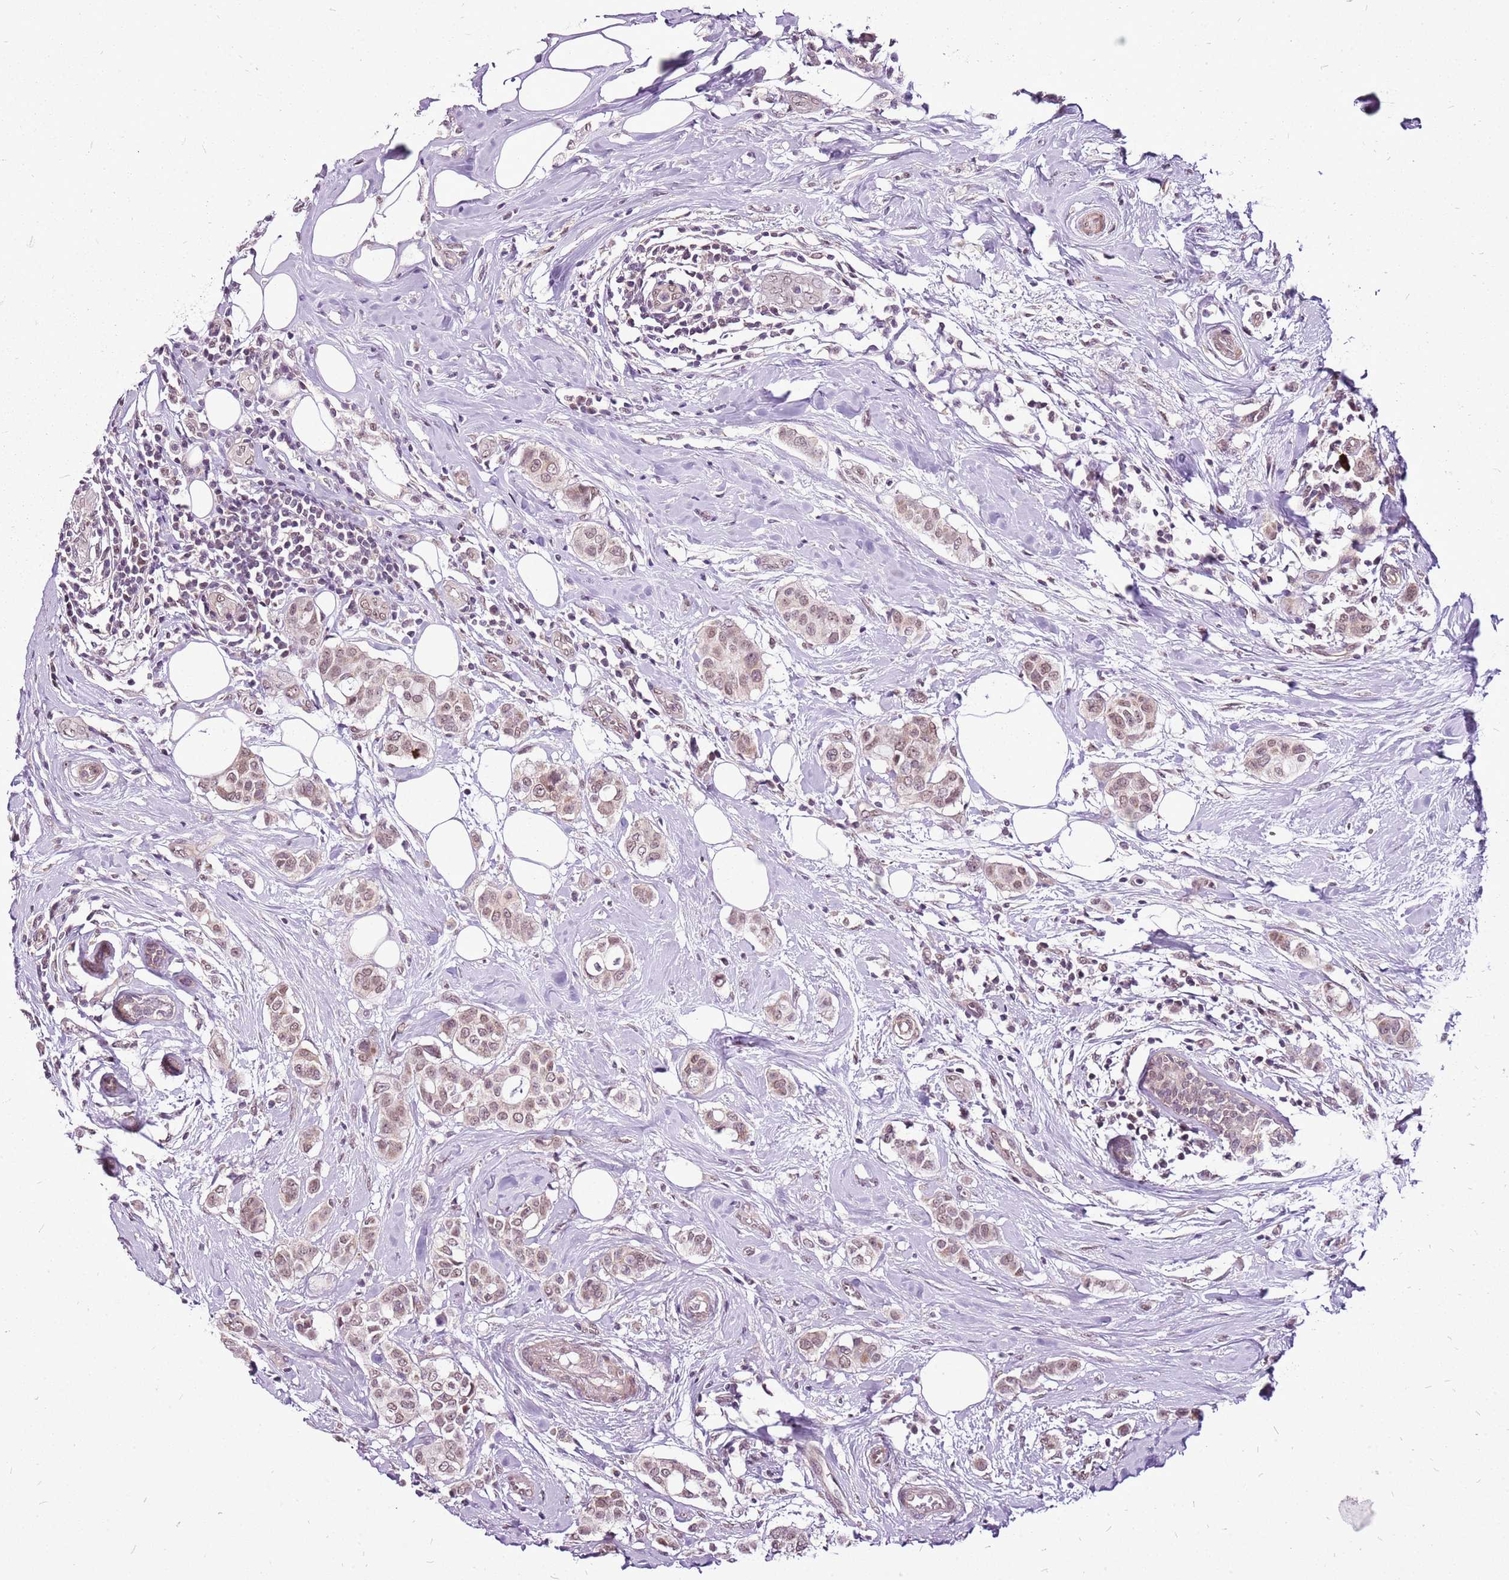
{"staining": {"intensity": "moderate", "quantity": ">75%", "location": "nuclear"}, "tissue": "breast cancer", "cell_type": "Tumor cells", "image_type": "cancer", "snomed": [{"axis": "morphology", "description": "Lobular carcinoma"}, {"axis": "topography", "description": "Breast"}], "caption": "Lobular carcinoma (breast) stained with immunohistochemistry (IHC) reveals moderate nuclear positivity in about >75% of tumor cells.", "gene": "CCDC166", "patient": {"sex": "female", "age": 51}}